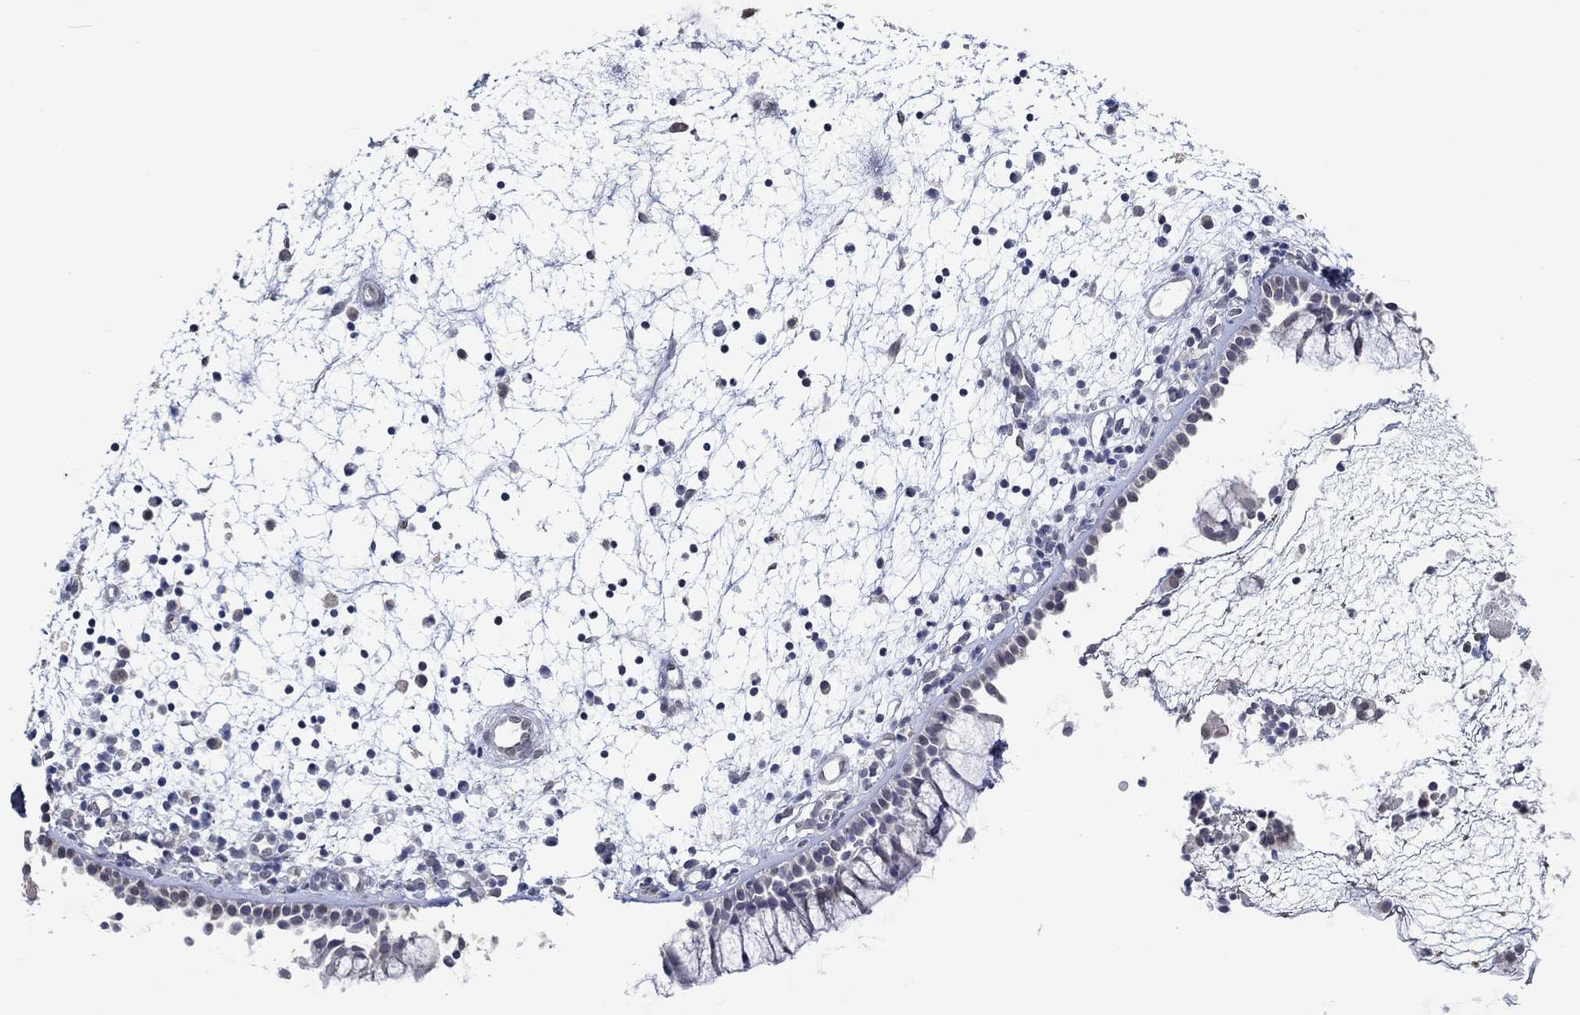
{"staining": {"intensity": "negative", "quantity": "none", "location": "none"}, "tissue": "nasopharynx", "cell_type": "Respiratory epithelial cells", "image_type": "normal", "snomed": [{"axis": "morphology", "description": "Normal tissue, NOS"}, {"axis": "morphology", "description": "Polyp, NOS"}, {"axis": "topography", "description": "Nasopharynx"}], "caption": "IHC histopathology image of normal nasopharynx: nasopharynx stained with DAB exhibits no significant protein positivity in respiratory epithelial cells.", "gene": "NUP155", "patient": {"sex": "female", "age": 56}}